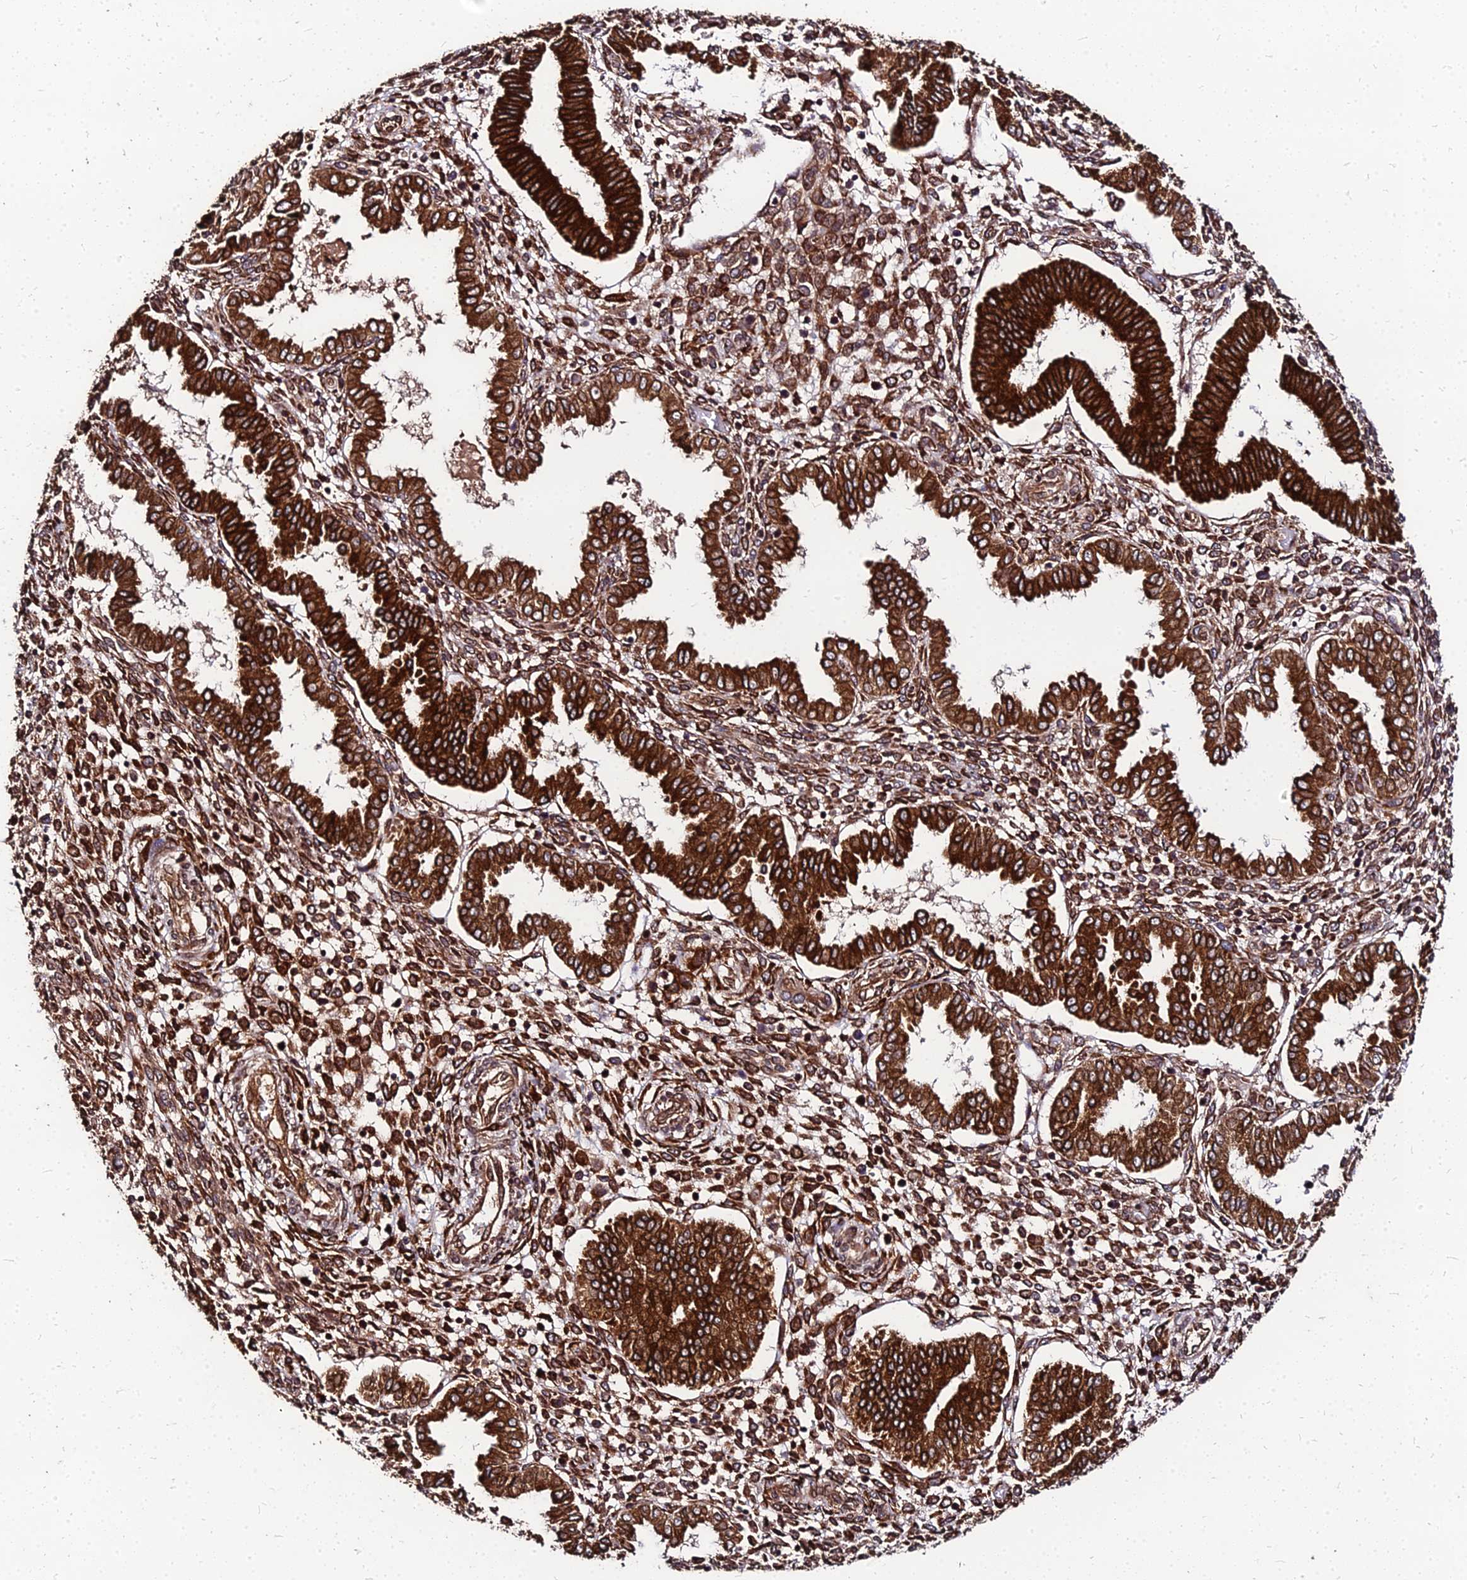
{"staining": {"intensity": "strong", "quantity": ">75%", "location": "cytoplasmic/membranous"}, "tissue": "endometrium", "cell_type": "Cells in endometrial stroma", "image_type": "normal", "snomed": [{"axis": "morphology", "description": "Normal tissue, NOS"}, {"axis": "topography", "description": "Endometrium"}], "caption": "This is a histology image of immunohistochemistry staining of normal endometrium, which shows strong positivity in the cytoplasmic/membranous of cells in endometrial stroma.", "gene": "PDE4D", "patient": {"sex": "female", "age": 24}}